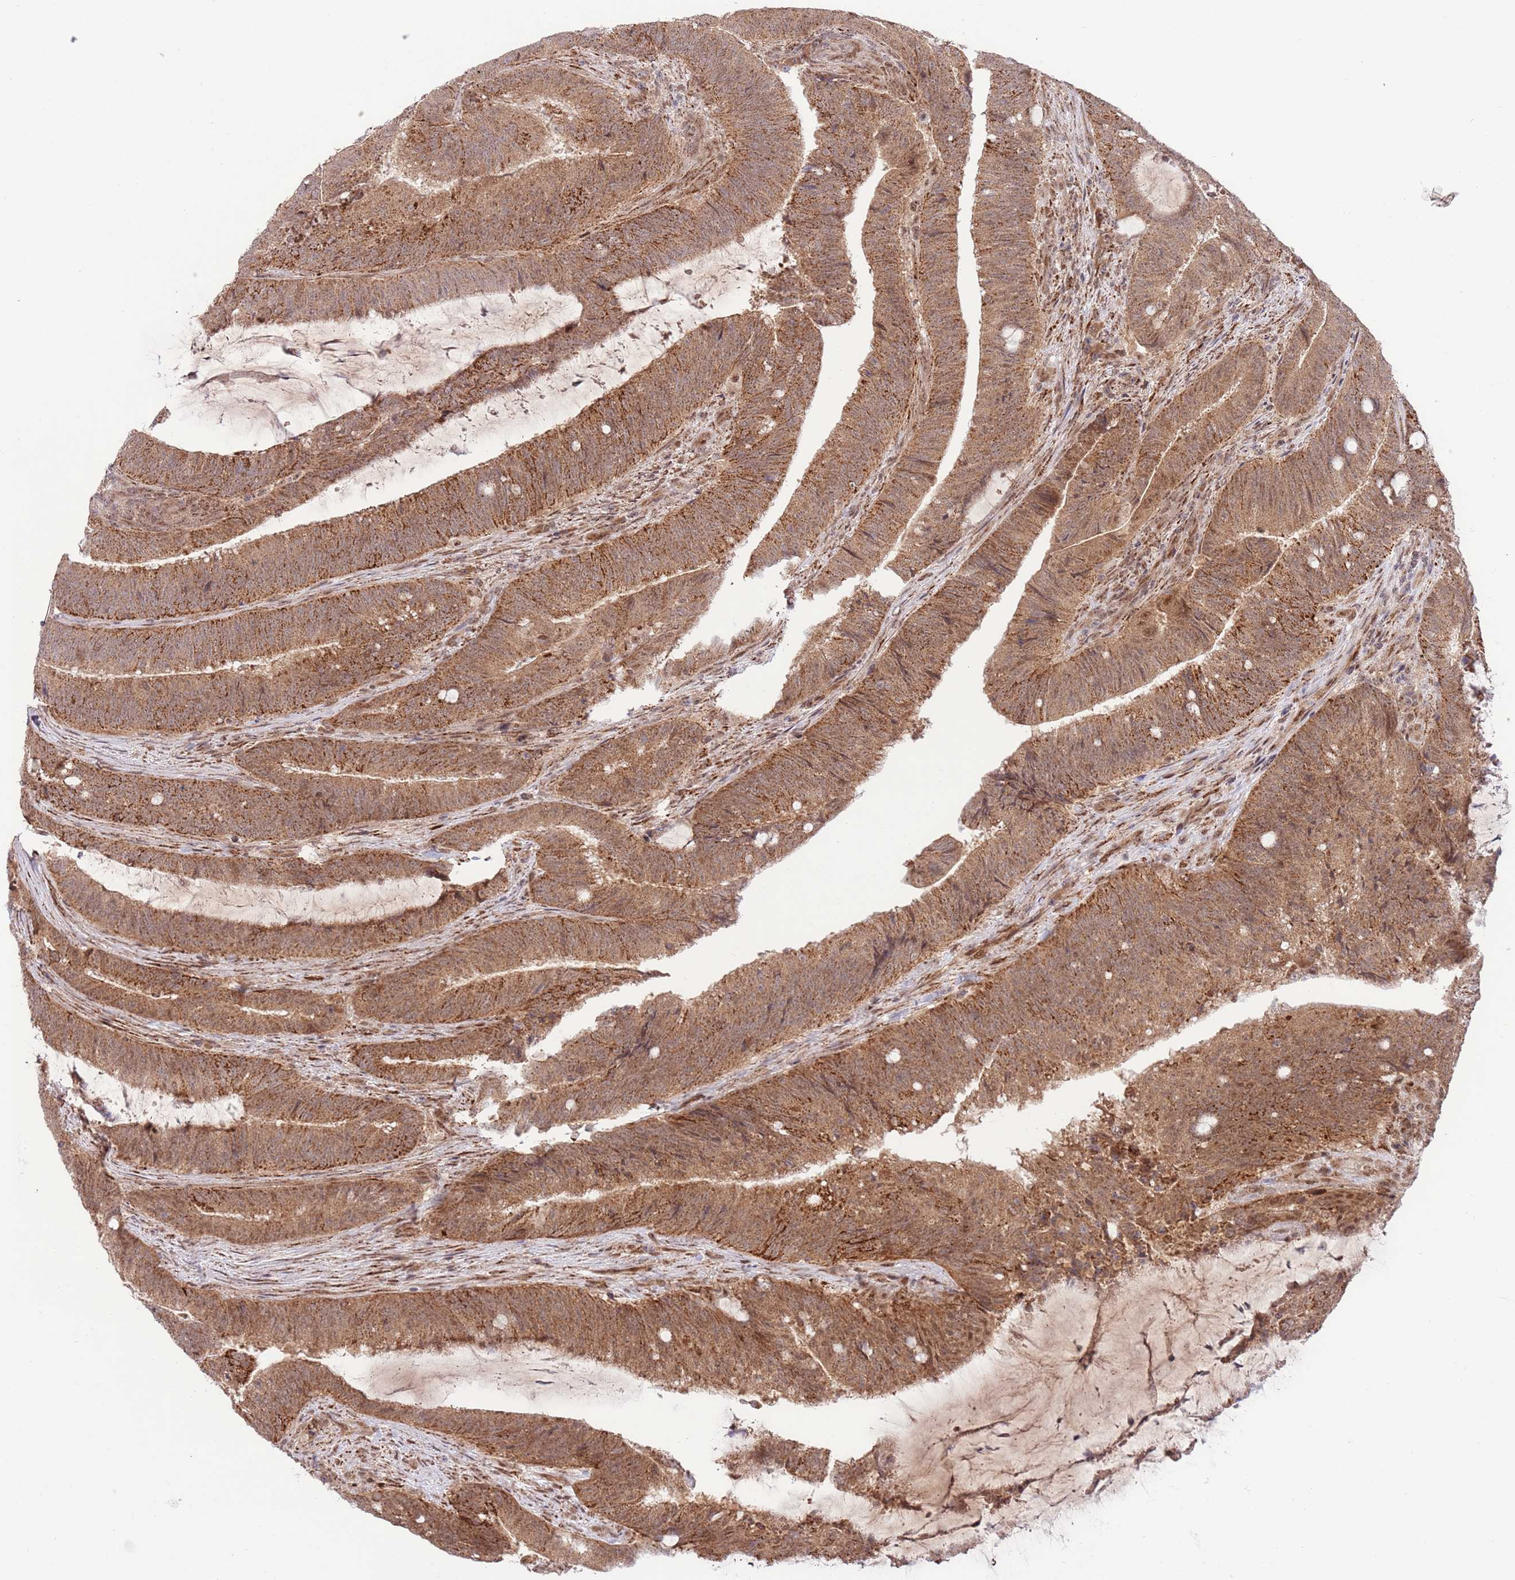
{"staining": {"intensity": "moderate", "quantity": ">75%", "location": "cytoplasmic/membranous,nuclear"}, "tissue": "colorectal cancer", "cell_type": "Tumor cells", "image_type": "cancer", "snomed": [{"axis": "morphology", "description": "Adenocarcinoma, NOS"}, {"axis": "topography", "description": "Colon"}], "caption": "A brown stain labels moderate cytoplasmic/membranous and nuclear staining of a protein in colorectal cancer (adenocarcinoma) tumor cells.", "gene": "CHD1", "patient": {"sex": "female", "age": 43}}